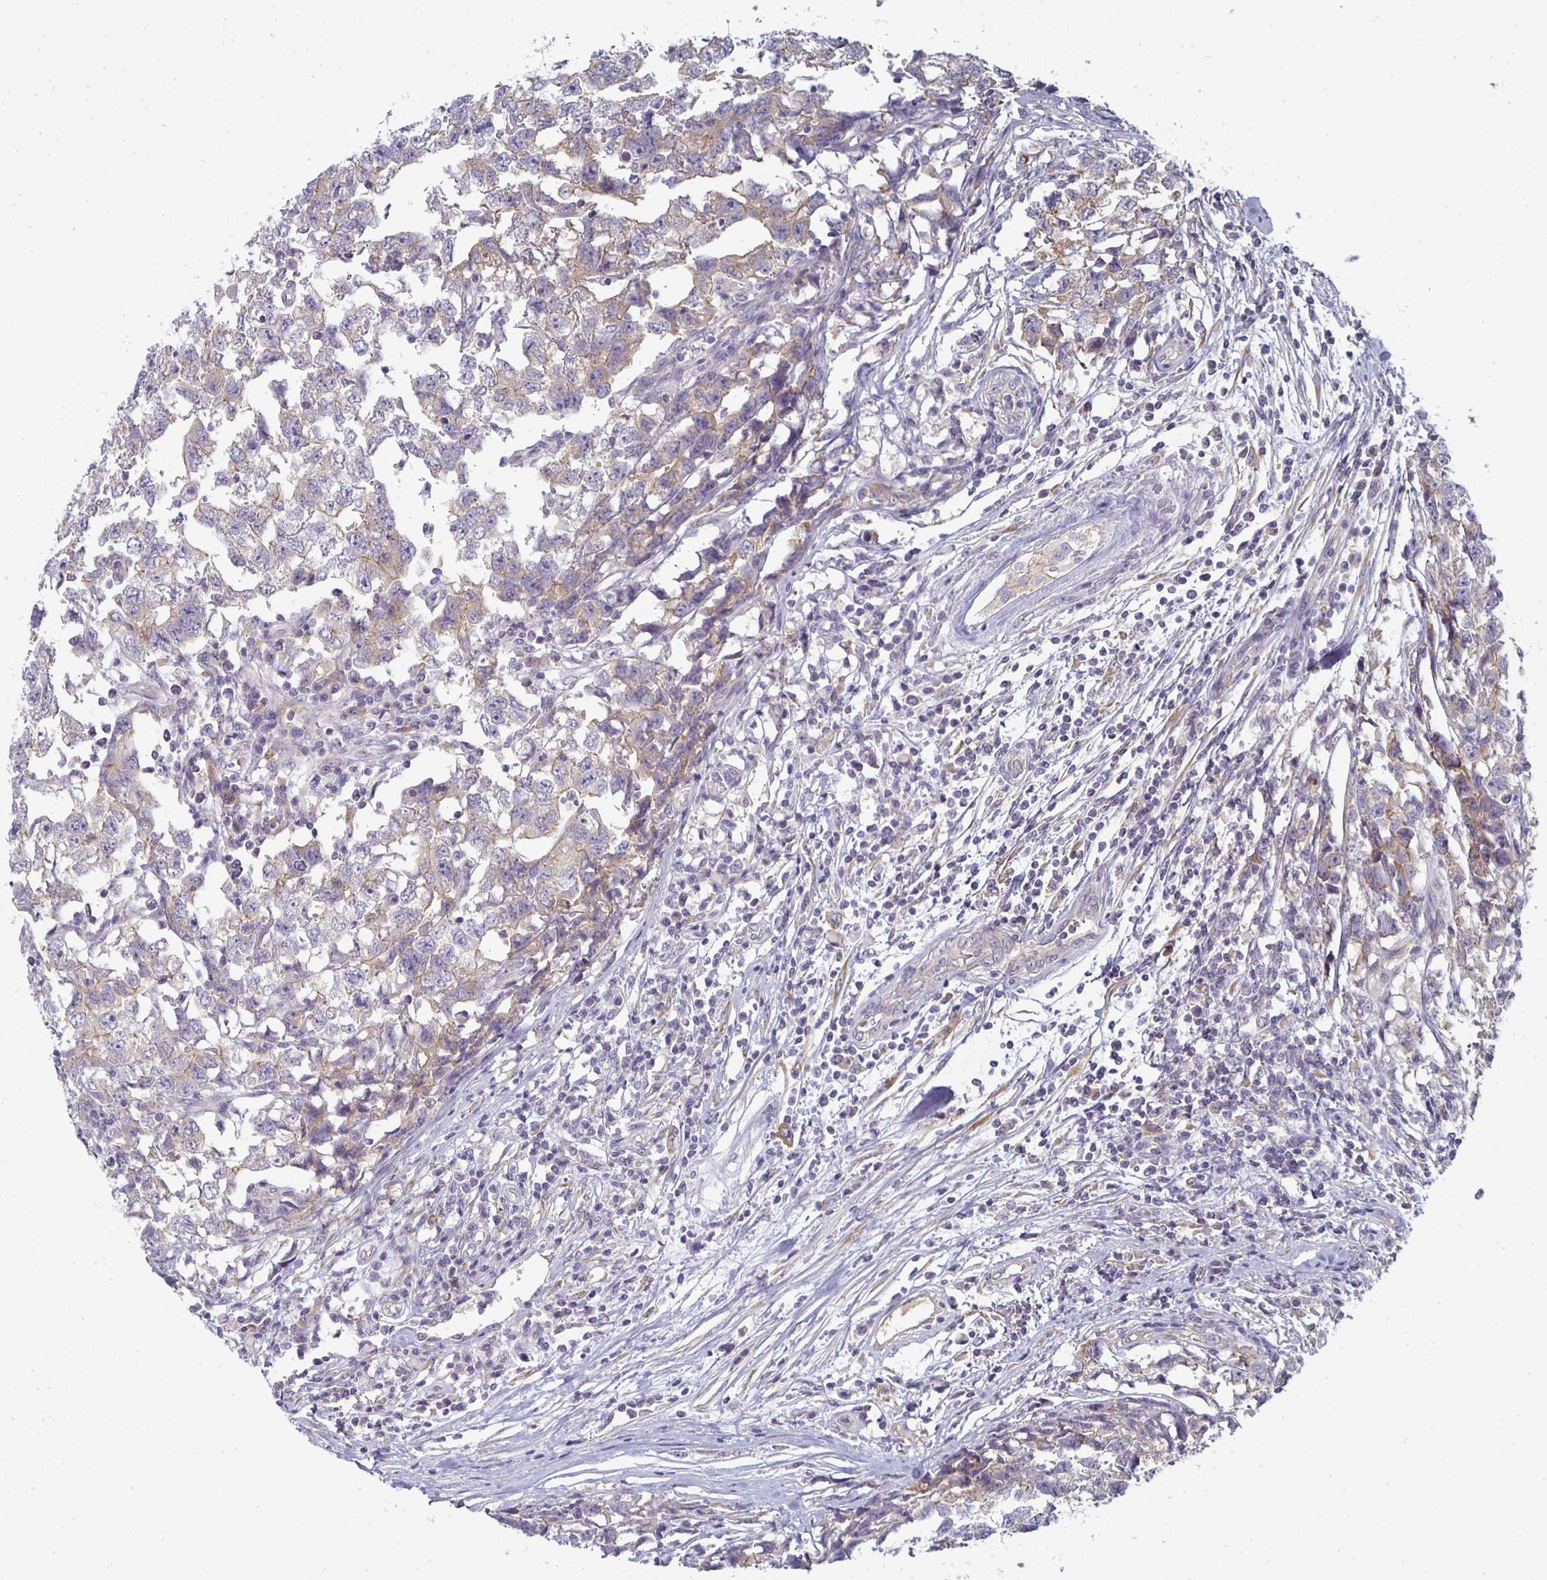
{"staining": {"intensity": "weak", "quantity": "<25%", "location": "cytoplasmic/membranous"}, "tissue": "testis cancer", "cell_type": "Tumor cells", "image_type": "cancer", "snomed": [{"axis": "morphology", "description": "Carcinoma, Embryonal, NOS"}, {"axis": "topography", "description": "Testis"}], "caption": "Immunohistochemistry of human testis cancer demonstrates no positivity in tumor cells.", "gene": "CTHRC1", "patient": {"sex": "male", "age": 22}}